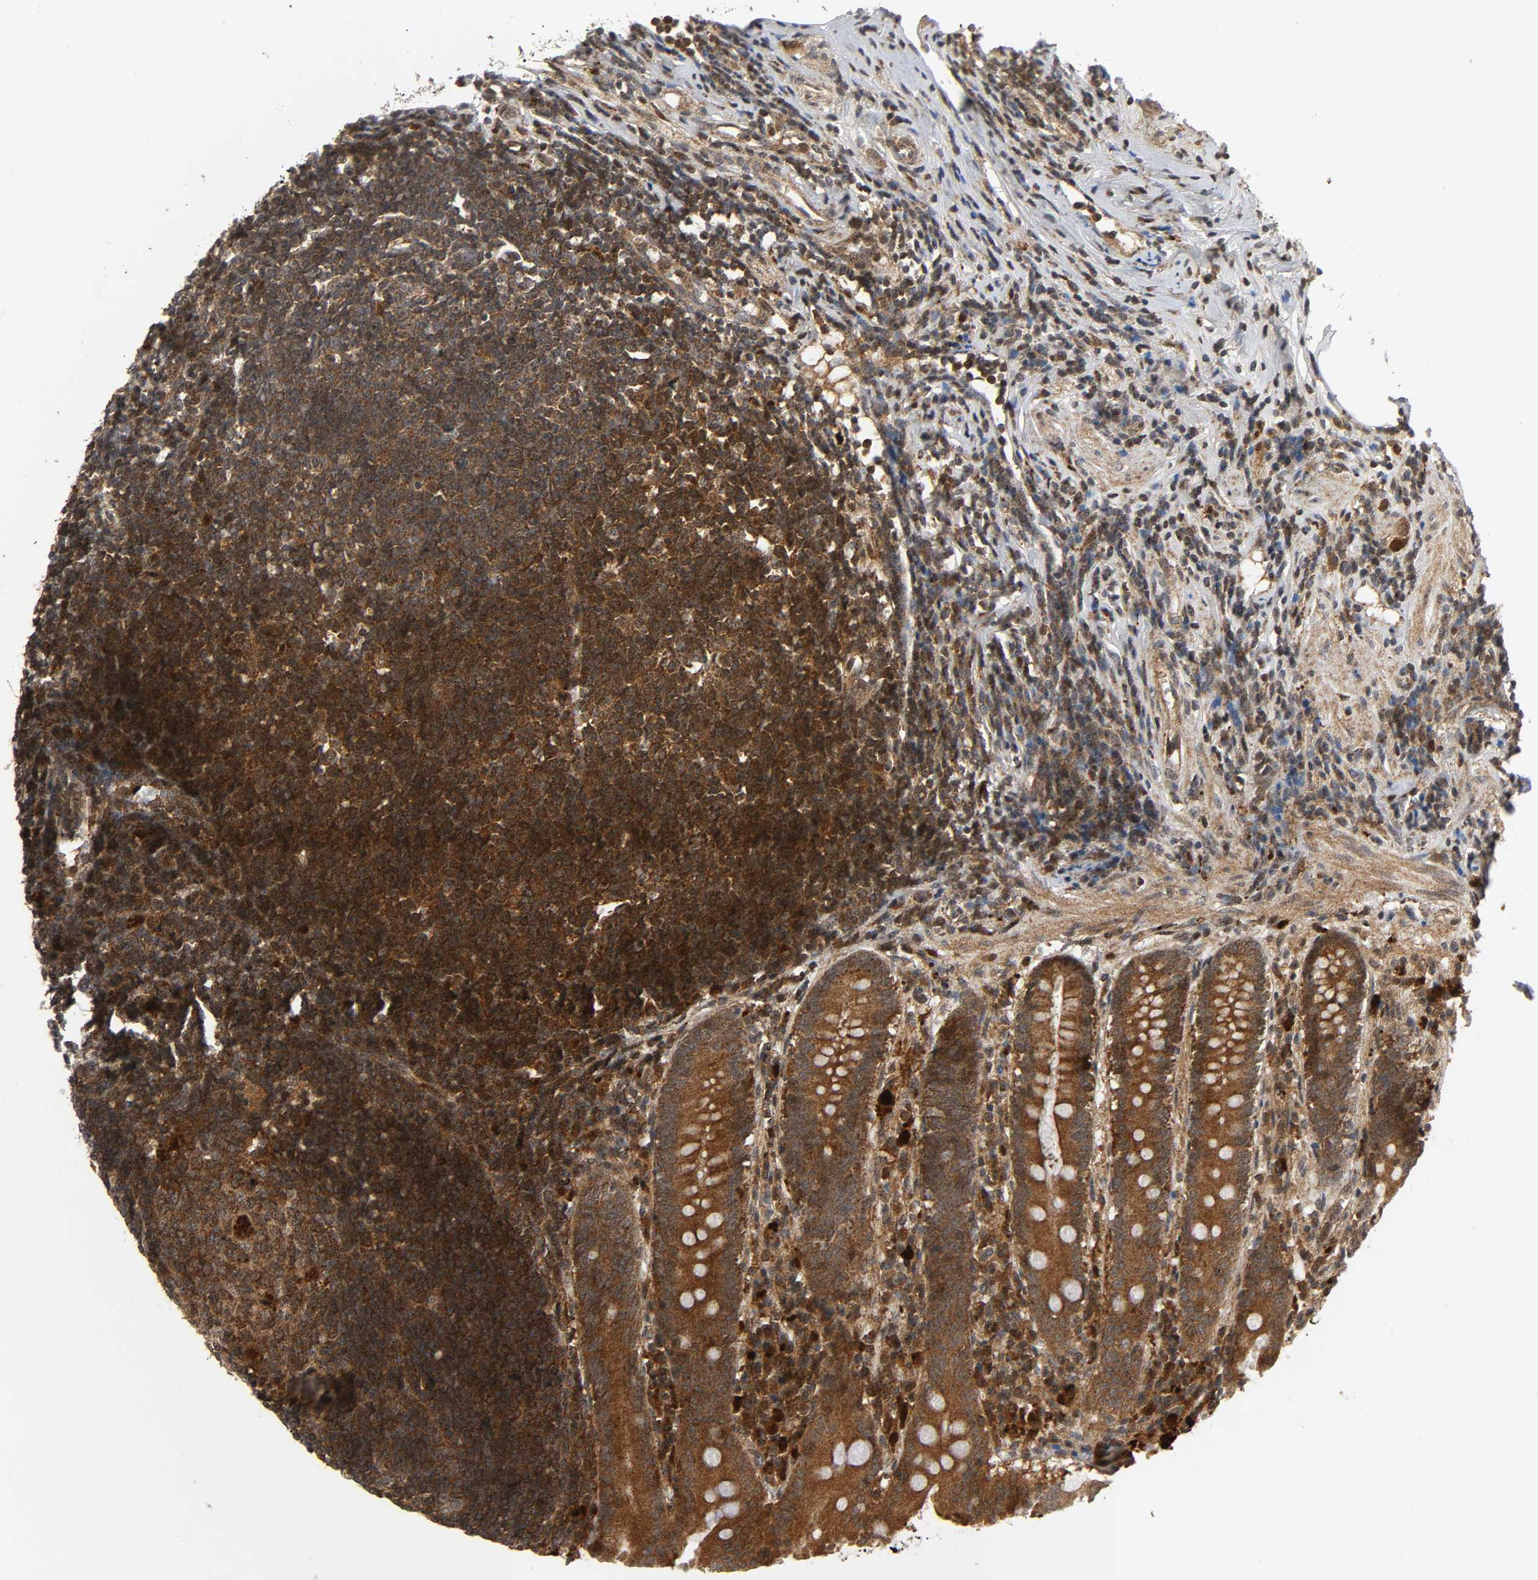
{"staining": {"intensity": "strong", "quantity": ">75%", "location": "cytoplasmic/membranous"}, "tissue": "appendix", "cell_type": "Glandular cells", "image_type": "normal", "snomed": [{"axis": "morphology", "description": "Normal tissue, NOS"}, {"axis": "topography", "description": "Appendix"}], "caption": "Immunohistochemical staining of unremarkable appendix reveals >75% levels of strong cytoplasmic/membranous protein expression in about >75% of glandular cells. Immunohistochemistry stains the protein of interest in brown and the nuclei are stained blue.", "gene": "CHUK", "patient": {"sex": "female", "age": 50}}